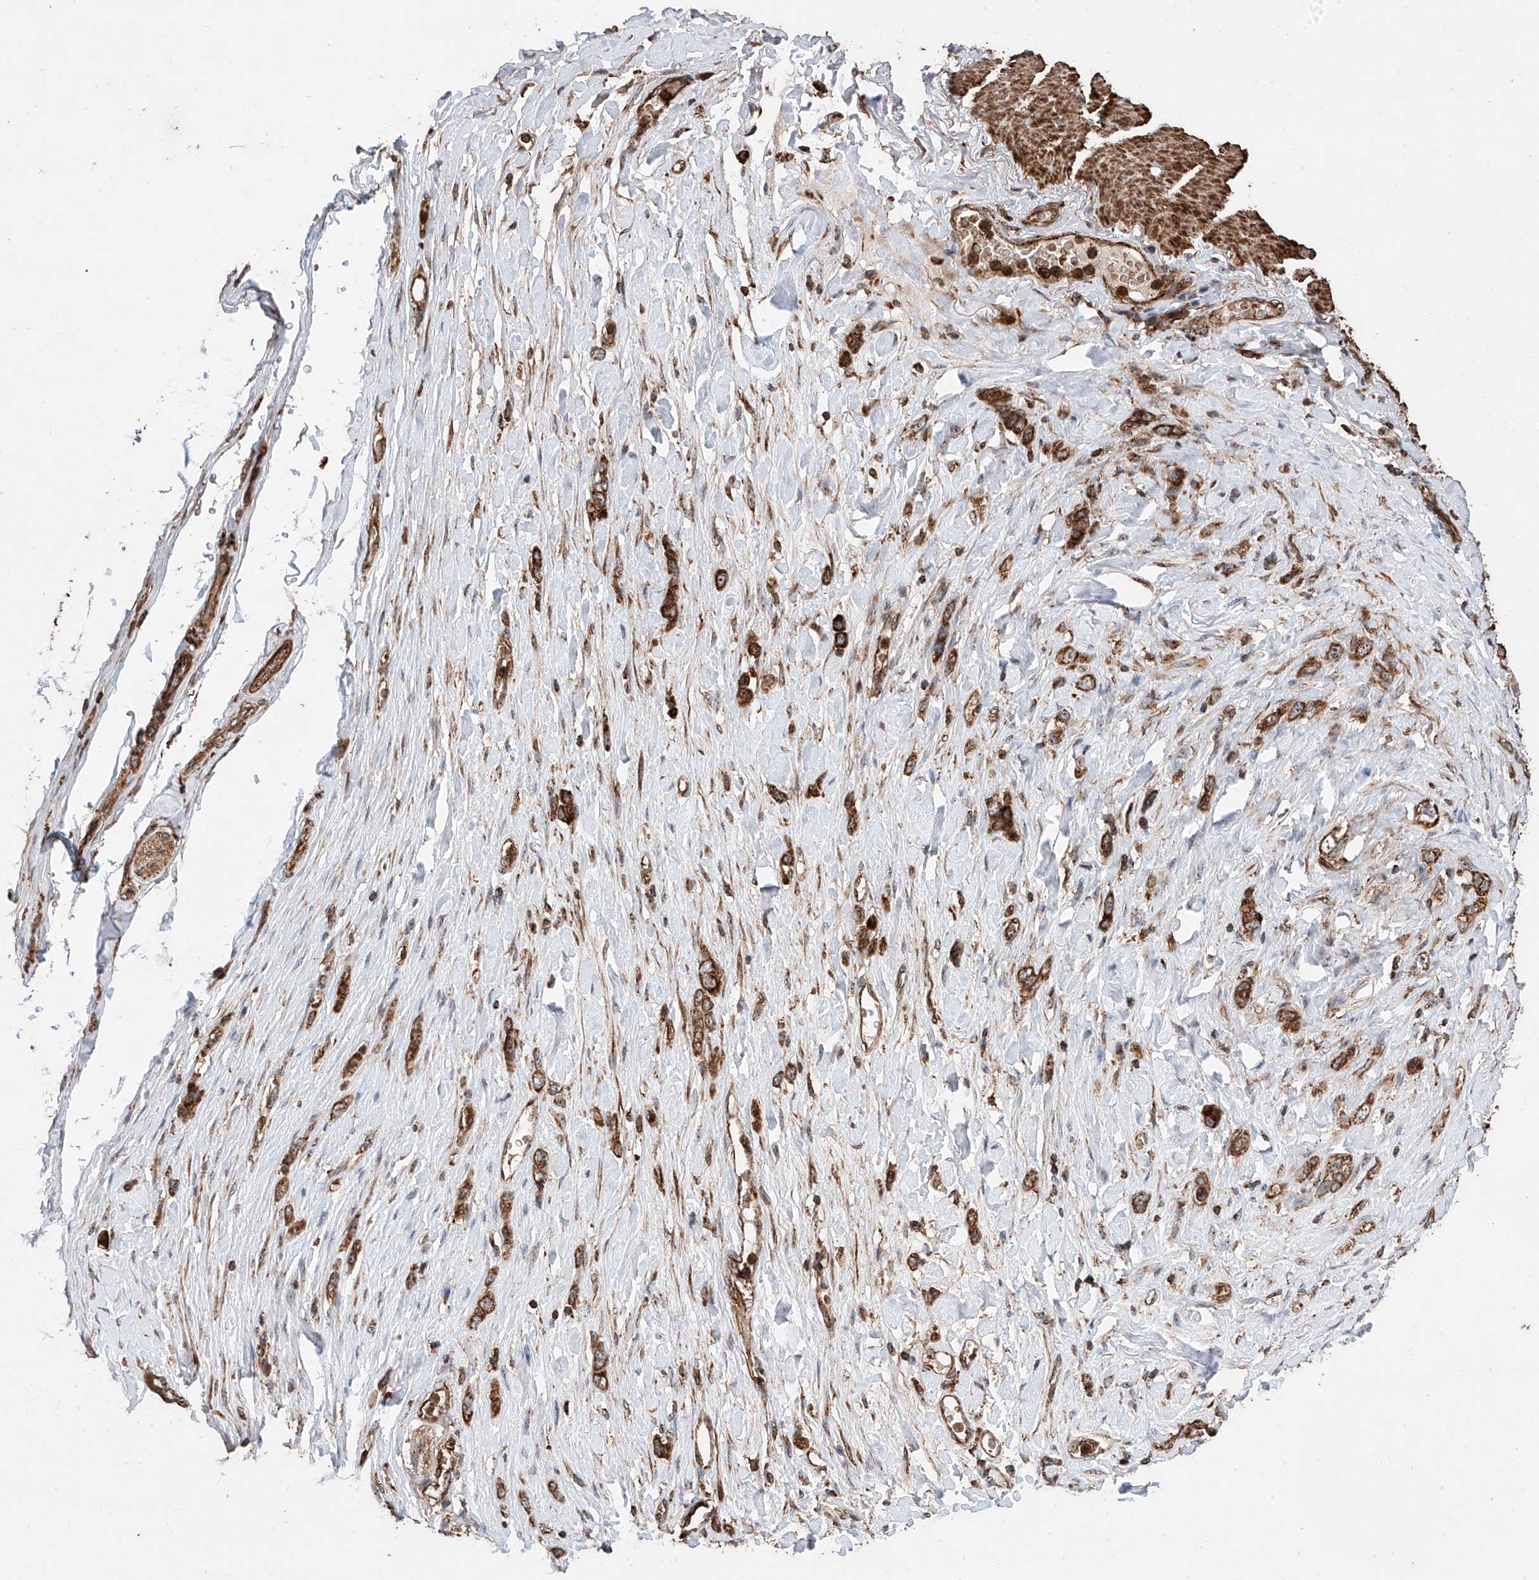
{"staining": {"intensity": "strong", "quantity": ">75%", "location": "cytoplasmic/membranous"}, "tissue": "stomach cancer", "cell_type": "Tumor cells", "image_type": "cancer", "snomed": [{"axis": "morphology", "description": "Adenocarcinoma, NOS"}, {"axis": "topography", "description": "Stomach"}], "caption": "An image of human stomach cancer stained for a protein reveals strong cytoplasmic/membranous brown staining in tumor cells.", "gene": "PISD", "patient": {"sex": "female", "age": 65}}